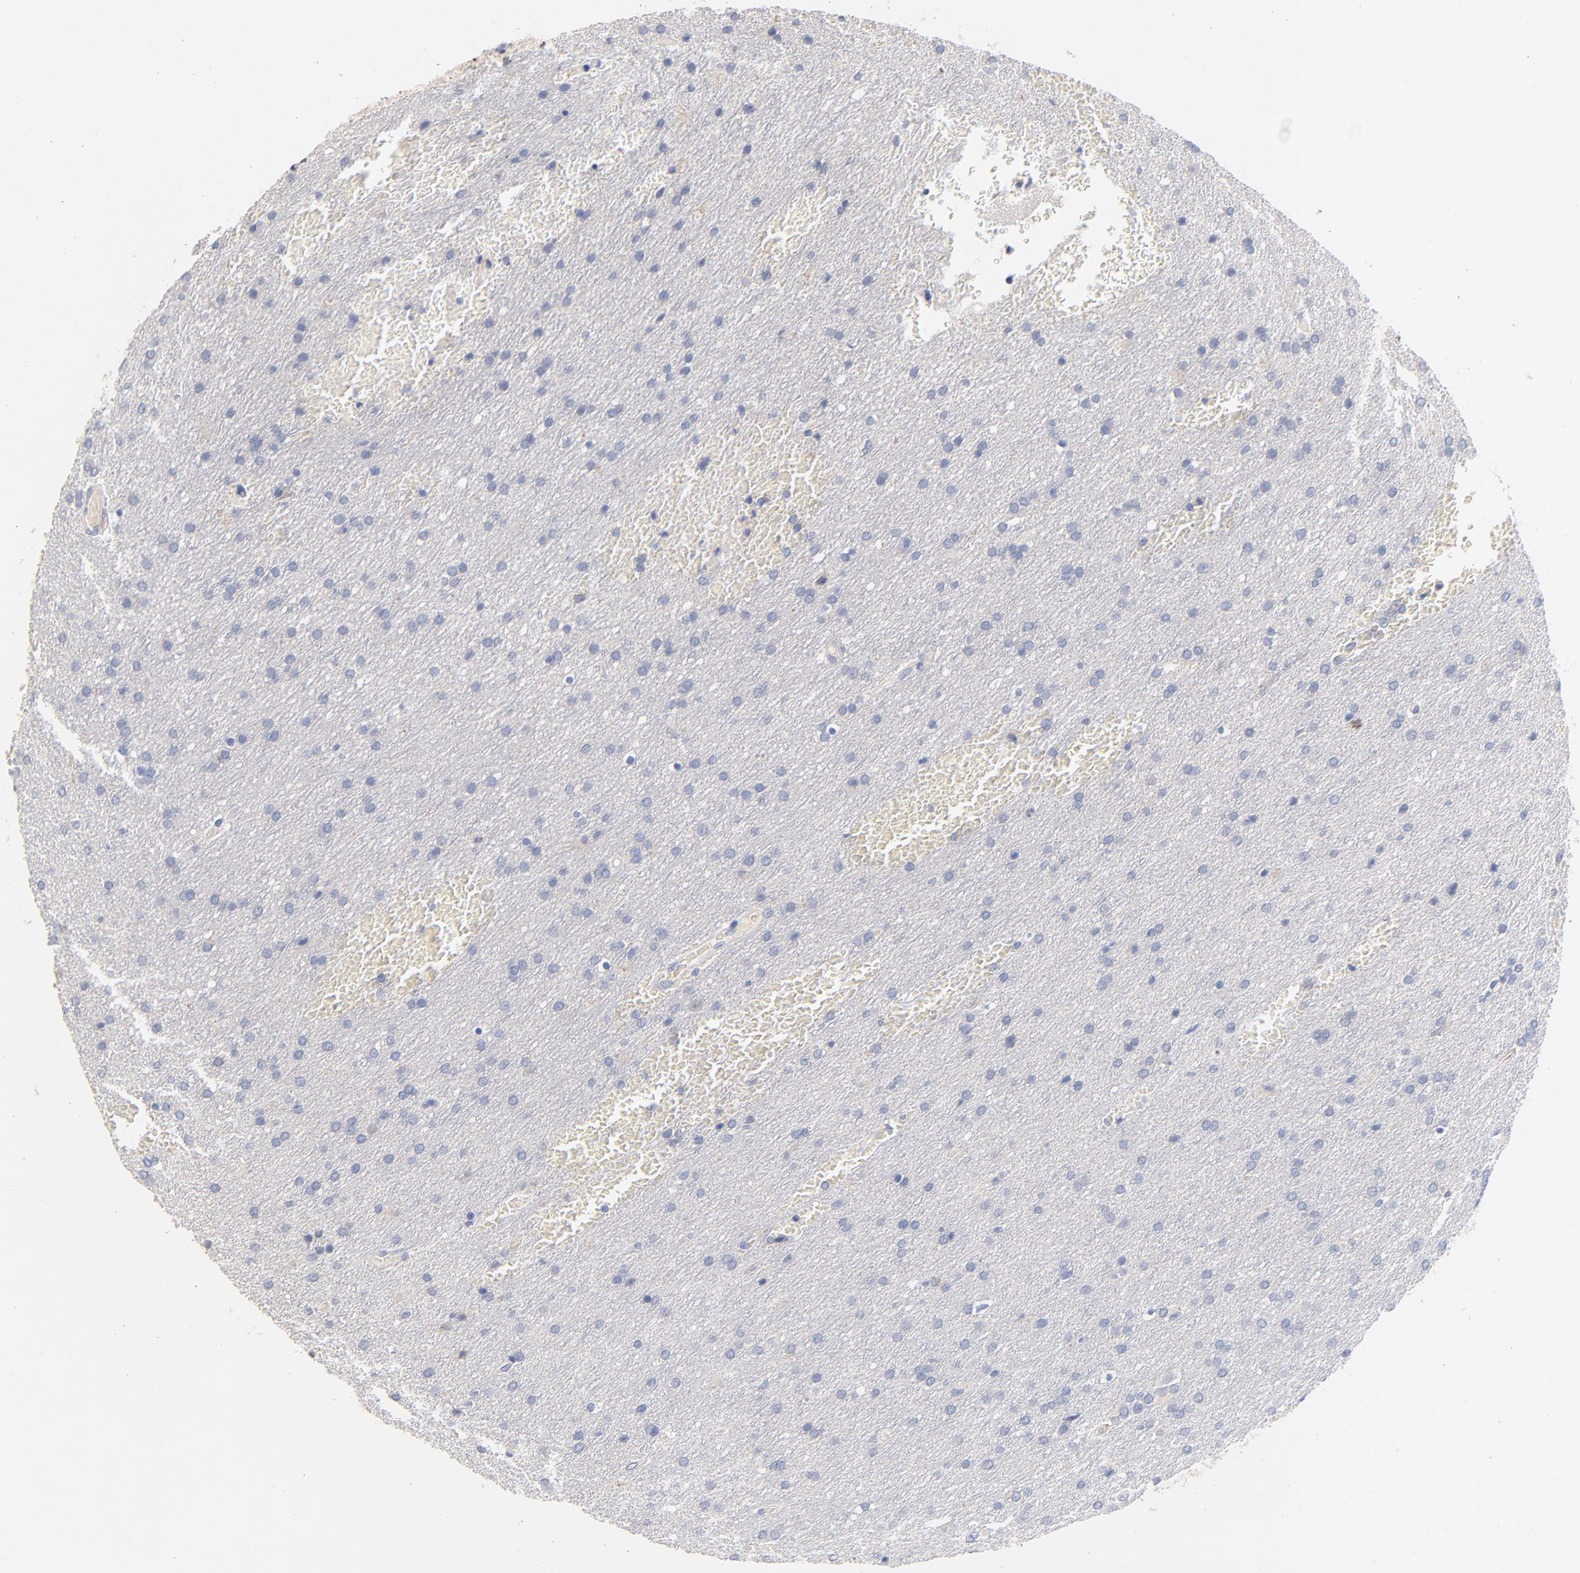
{"staining": {"intensity": "negative", "quantity": "none", "location": "none"}, "tissue": "glioma", "cell_type": "Tumor cells", "image_type": "cancer", "snomed": [{"axis": "morphology", "description": "Glioma, malignant, Low grade"}, {"axis": "topography", "description": "Brain"}], "caption": "Immunohistochemistry (IHC) of human glioma exhibits no staining in tumor cells.", "gene": "CPS1", "patient": {"sex": "female", "age": 32}}